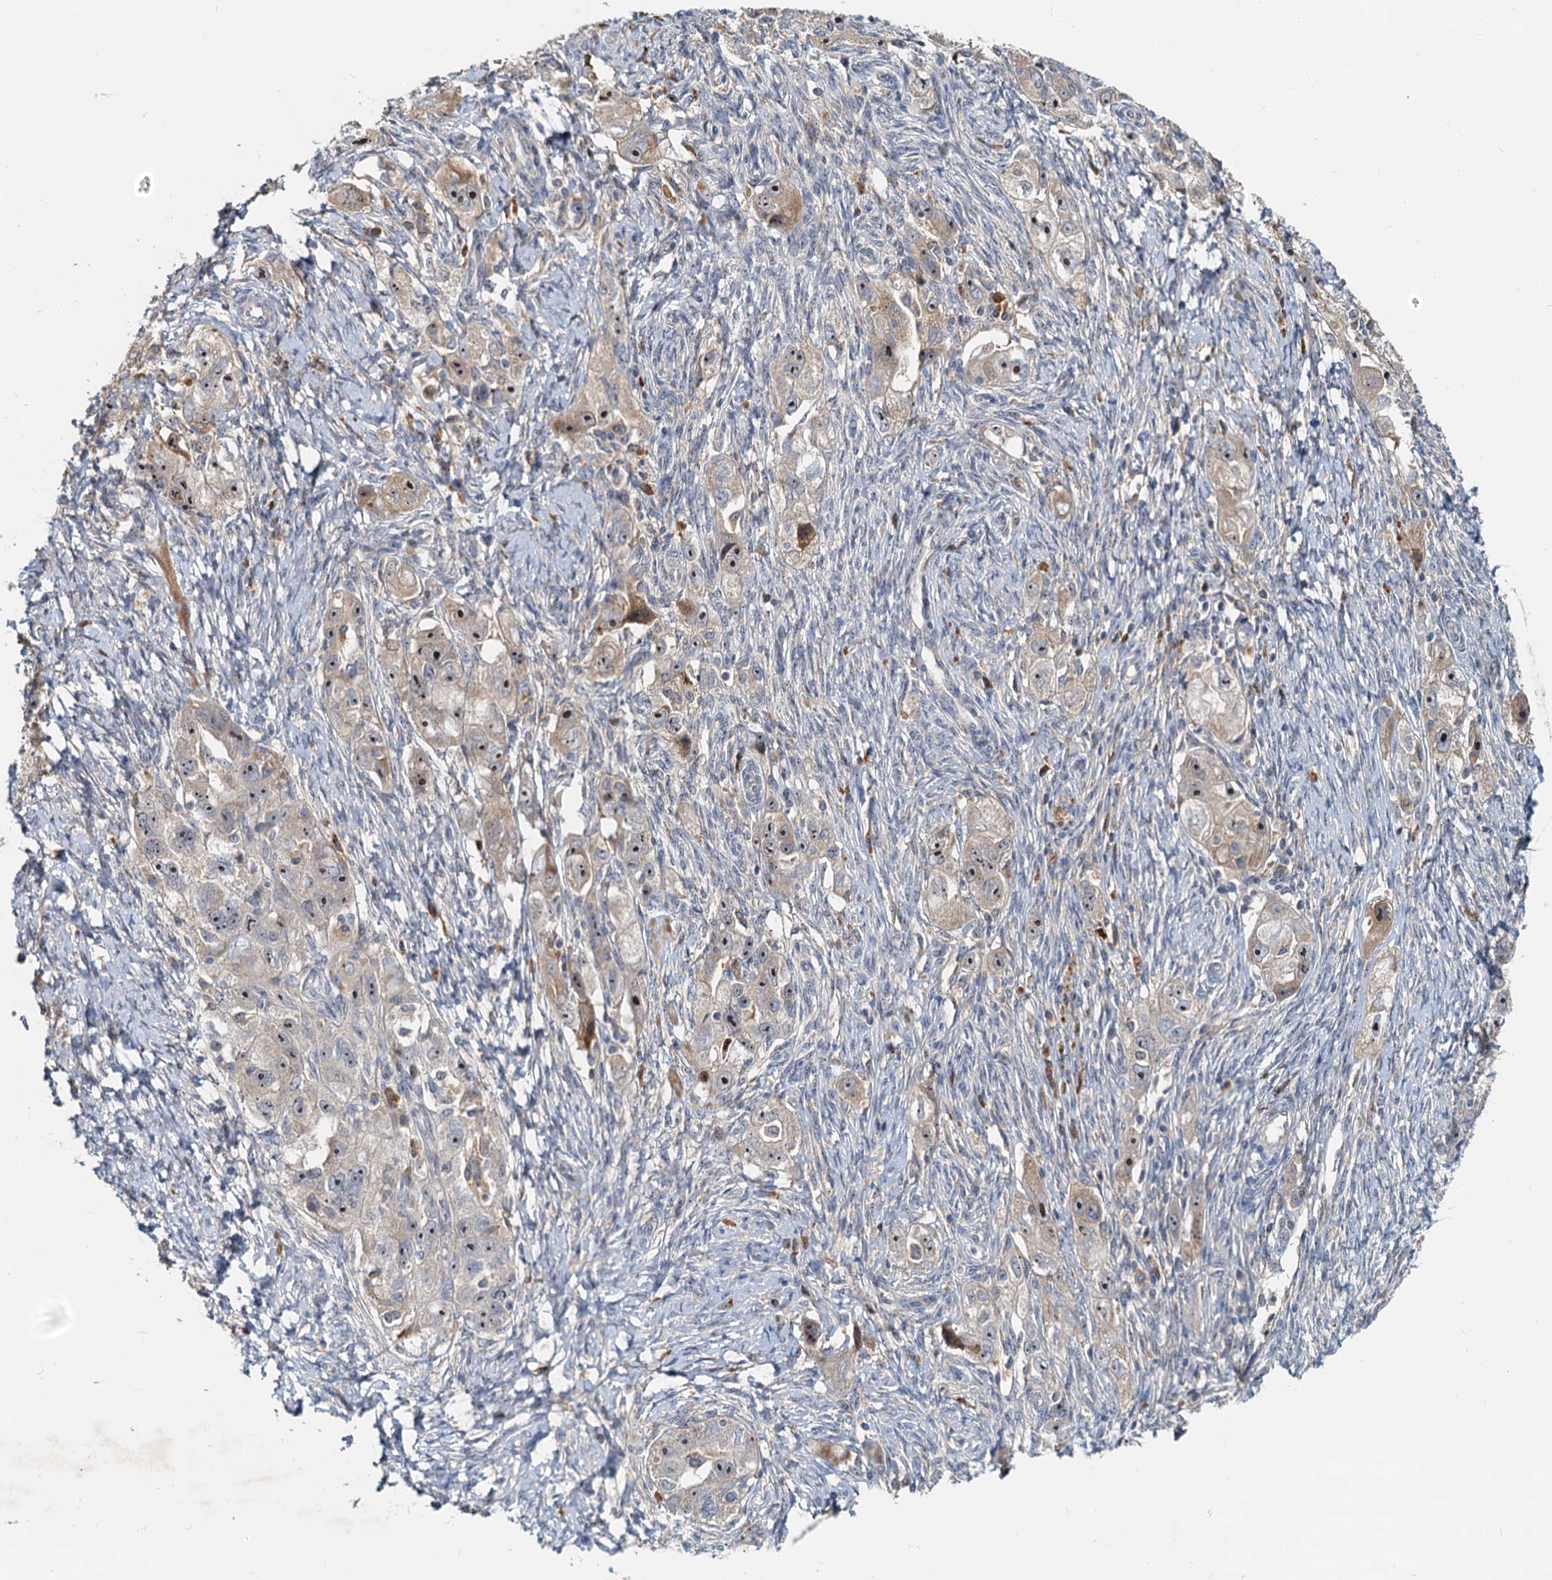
{"staining": {"intensity": "moderate", "quantity": "<25%", "location": "nuclear"}, "tissue": "ovarian cancer", "cell_type": "Tumor cells", "image_type": "cancer", "snomed": [{"axis": "morphology", "description": "Carcinoma, NOS"}, {"axis": "morphology", "description": "Cystadenocarcinoma, serous, NOS"}, {"axis": "topography", "description": "Ovary"}], "caption": "Ovarian cancer (serous cystadenocarcinoma) stained for a protein demonstrates moderate nuclear positivity in tumor cells.", "gene": "RGS7BP", "patient": {"sex": "female", "age": 69}}